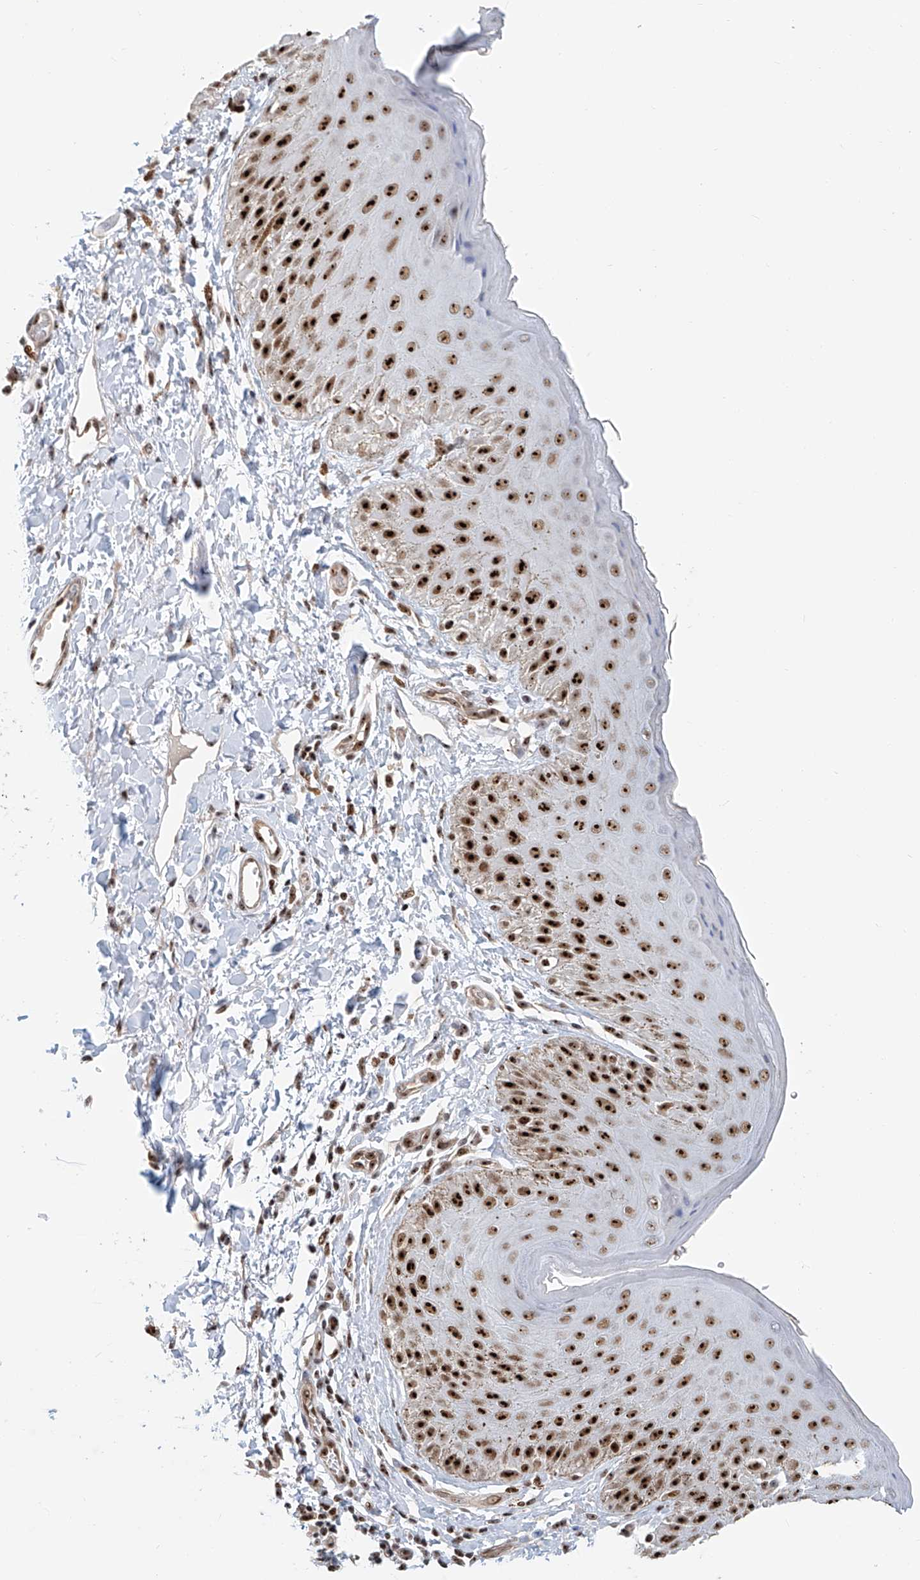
{"staining": {"intensity": "strong", "quantity": ">75%", "location": "nuclear"}, "tissue": "skin", "cell_type": "Epidermal cells", "image_type": "normal", "snomed": [{"axis": "morphology", "description": "Normal tissue, NOS"}, {"axis": "topography", "description": "Anal"}], "caption": "Epidermal cells demonstrate high levels of strong nuclear positivity in about >75% of cells in benign skin.", "gene": "PRUNE2", "patient": {"sex": "male", "age": 44}}